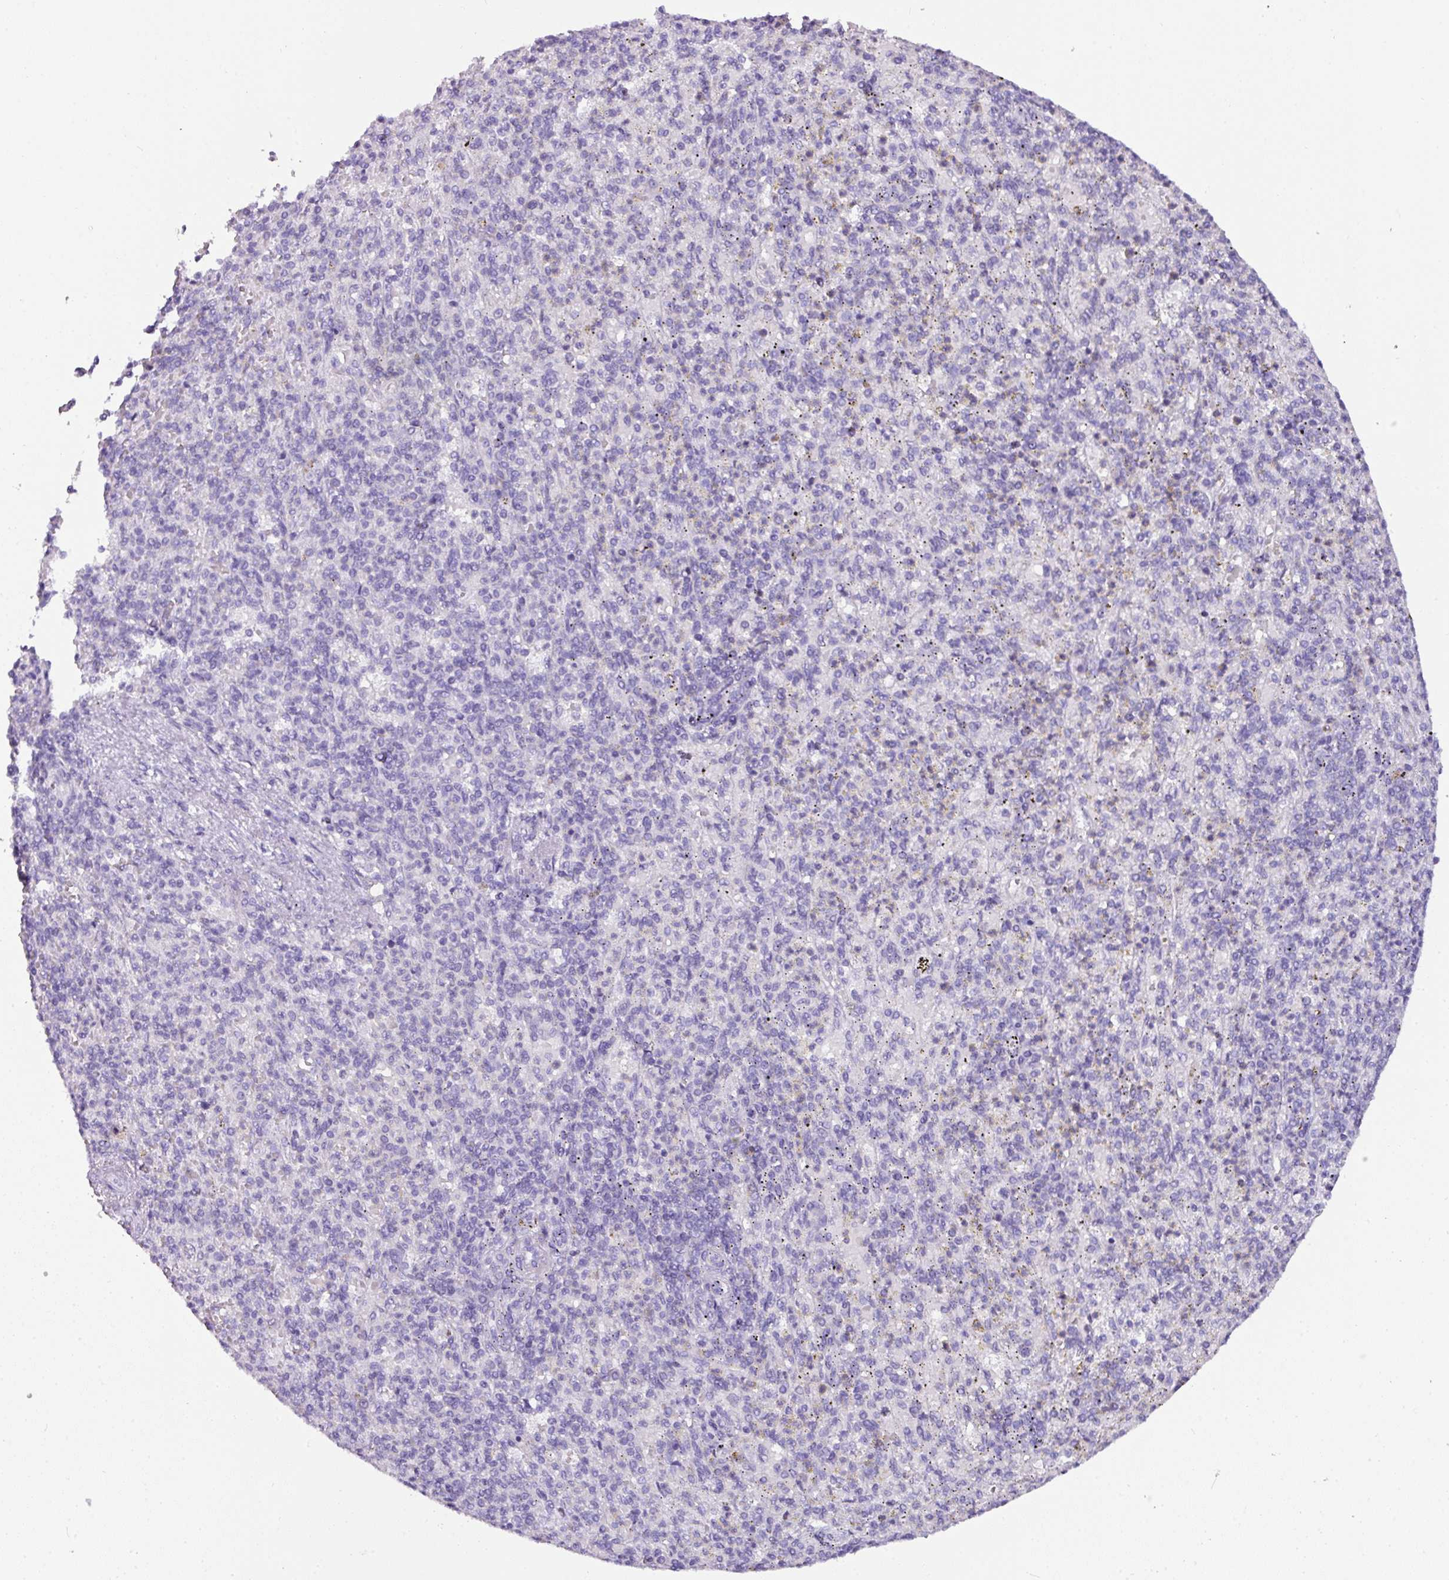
{"staining": {"intensity": "negative", "quantity": "none", "location": "none"}, "tissue": "spleen", "cell_type": "Cells in red pulp", "image_type": "normal", "snomed": [{"axis": "morphology", "description": "Normal tissue, NOS"}, {"axis": "topography", "description": "Spleen"}], "caption": "IHC histopathology image of benign spleen stained for a protein (brown), which exhibits no staining in cells in red pulp. (Brightfield microscopy of DAB immunohistochemistry (IHC) at high magnification).", "gene": "NAPSA", "patient": {"sex": "female", "age": 74}}